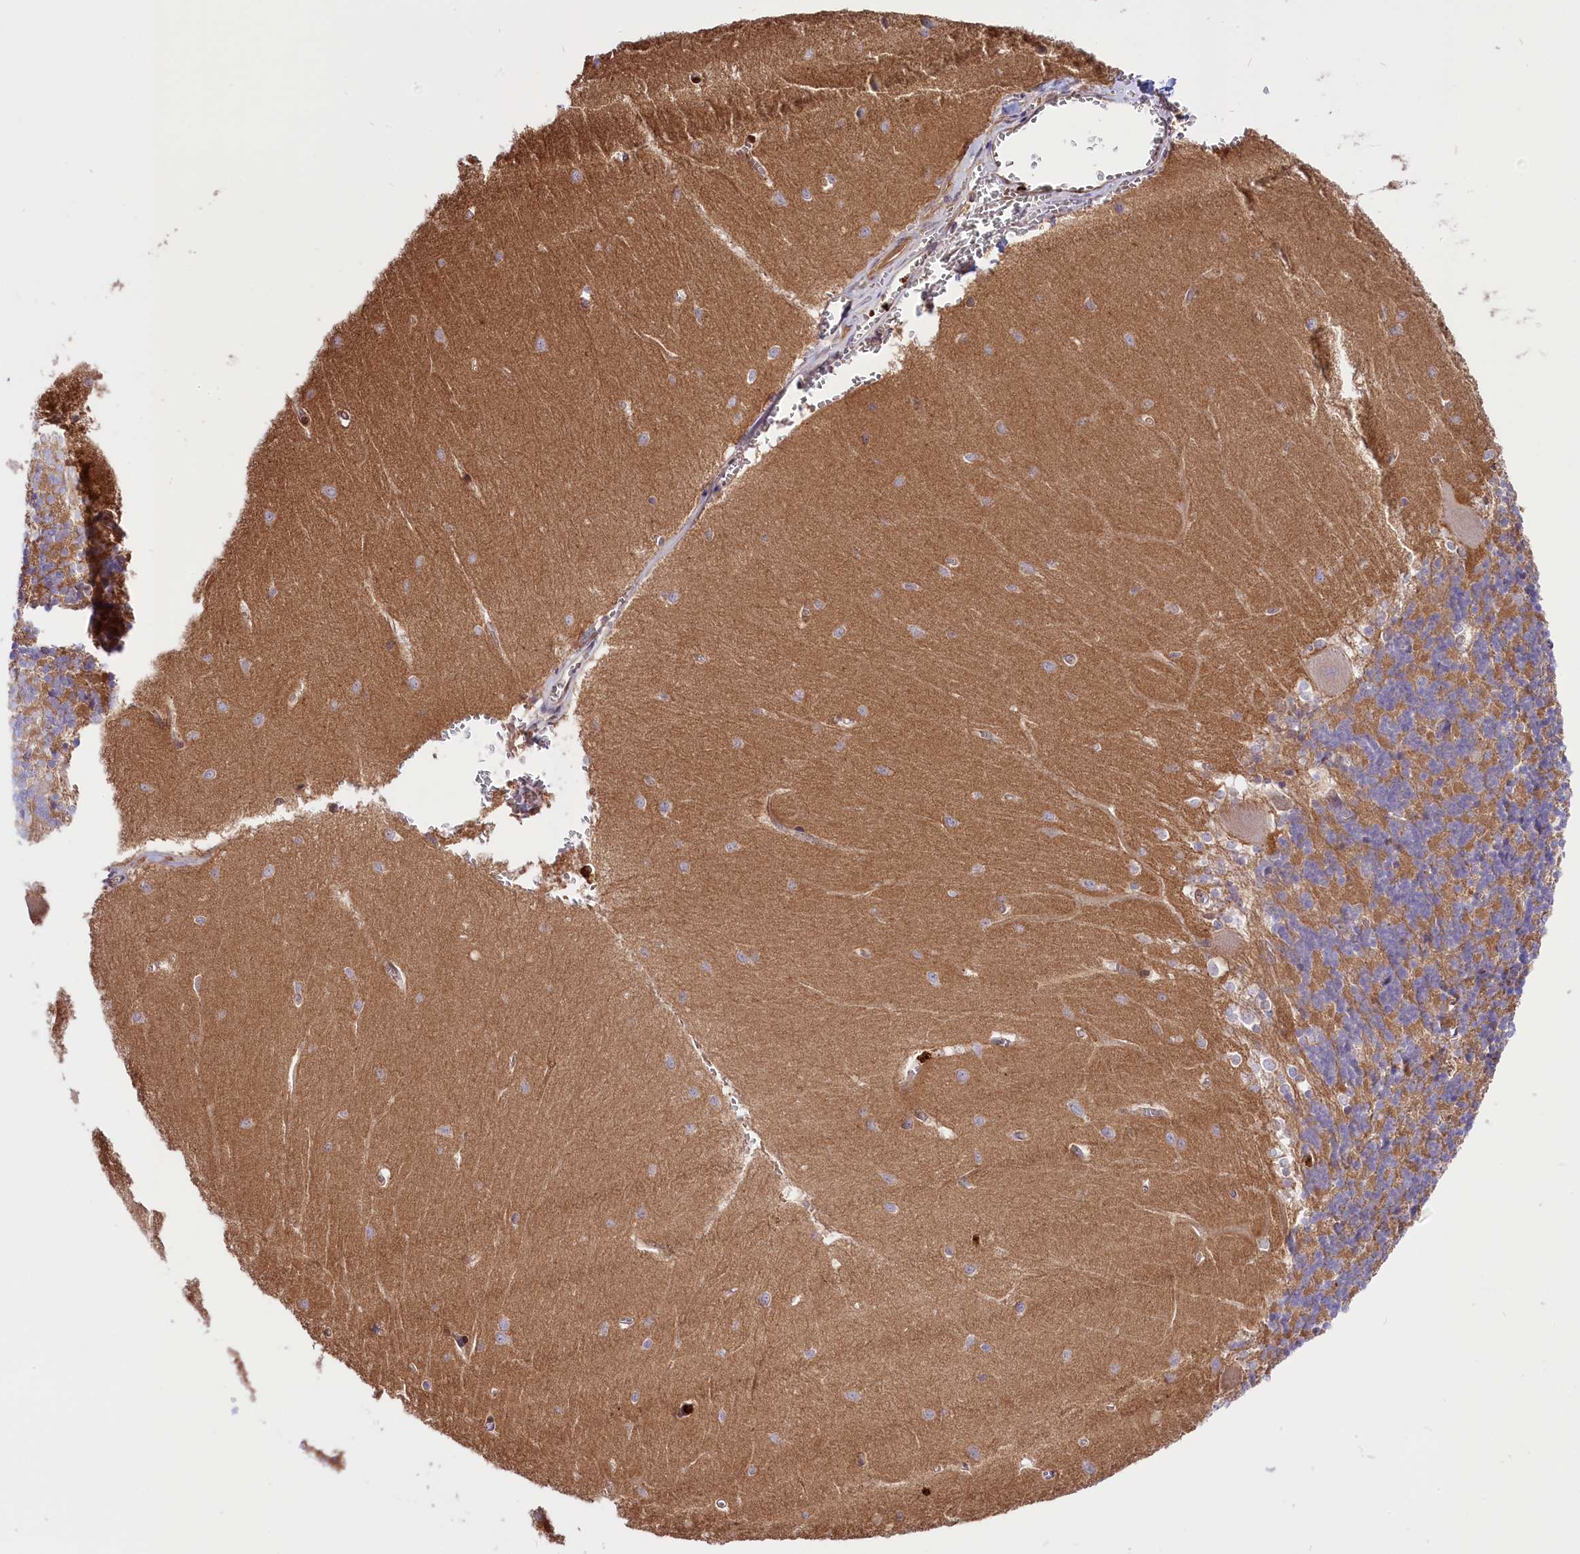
{"staining": {"intensity": "moderate", "quantity": ">75%", "location": "cytoplasmic/membranous"}, "tissue": "cerebellum", "cell_type": "Cells in granular layer", "image_type": "normal", "snomed": [{"axis": "morphology", "description": "Normal tissue, NOS"}, {"axis": "topography", "description": "Cerebellum"}], "caption": "Cerebellum stained with DAB IHC shows medium levels of moderate cytoplasmic/membranous positivity in about >75% of cells in granular layer.", "gene": "CD99L2", "patient": {"sex": "male", "age": 37}}